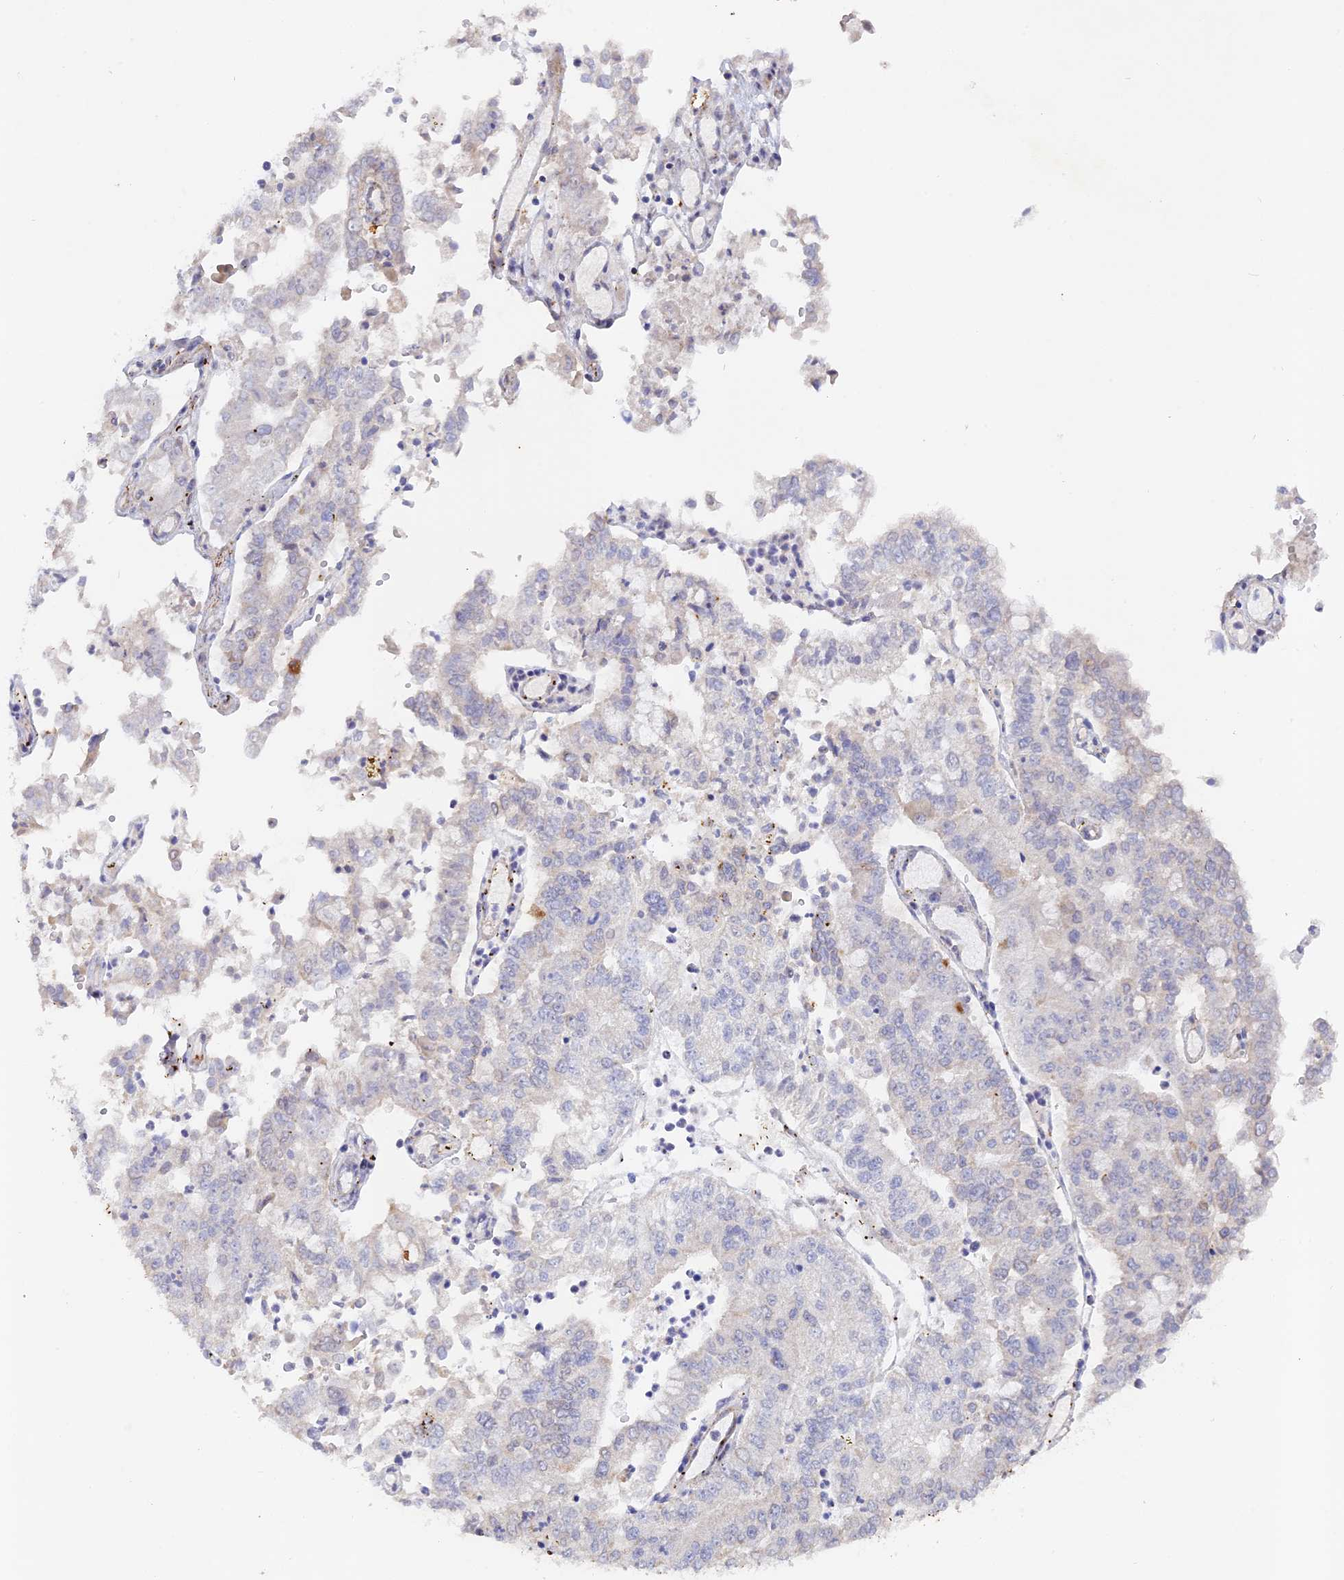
{"staining": {"intensity": "negative", "quantity": "none", "location": "none"}, "tissue": "stomach cancer", "cell_type": "Tumor cells", "image_type": "cancer", "snomed": [{"axis": "morphology", "description": "Adenocarcinoma, NOS"}, {"axis": "topography", "description": "Stomach"}], "caption": "This is an immunohistochemistry (IHC) micrograph of stomach cancer (adenocarcinoma). There is no expression in tumor cells.", "gene": "CCDC154", "patient": {"sex": "male", "age": 76}}